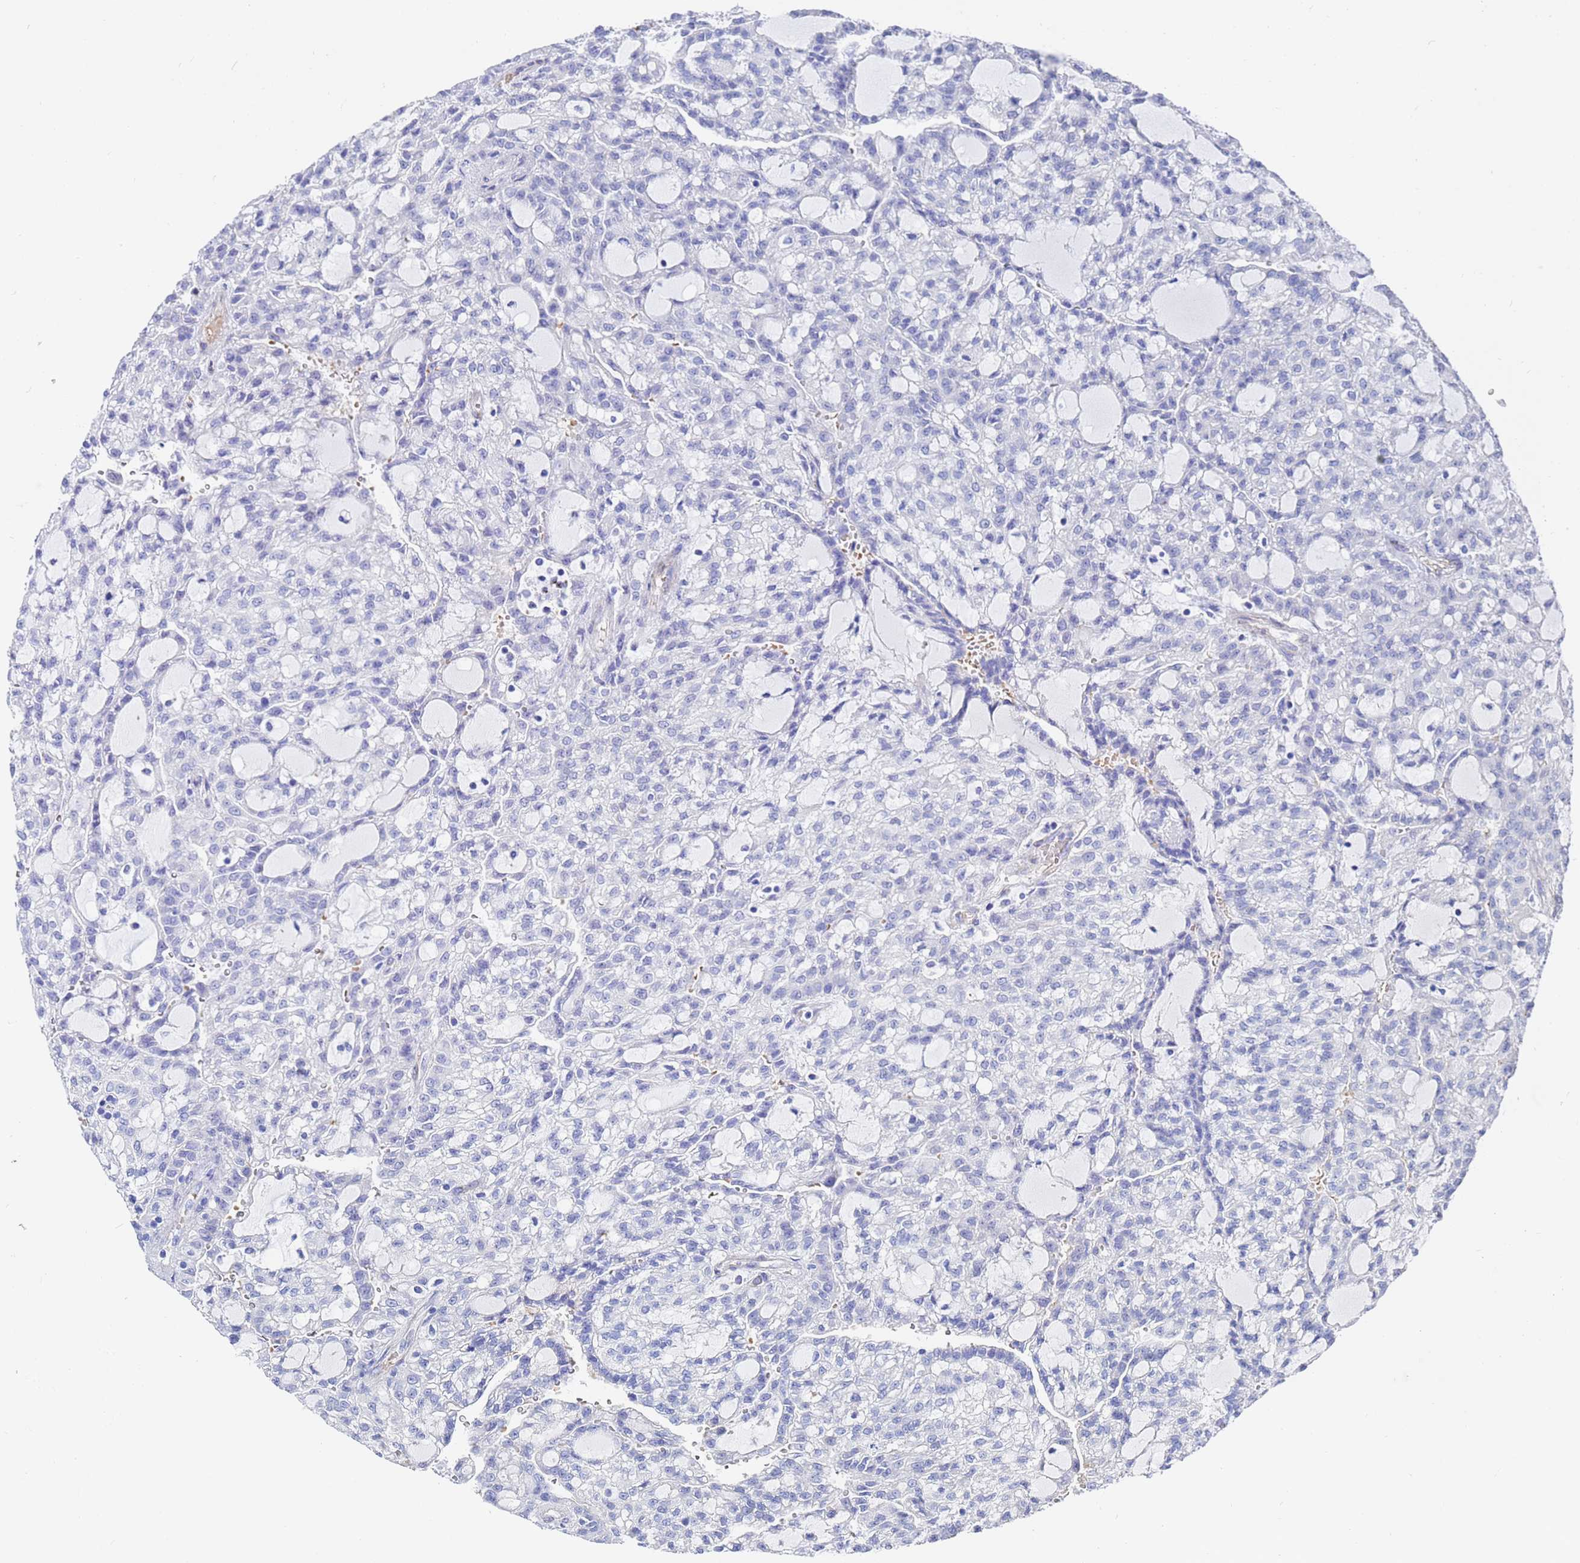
{"staining": {"intensity": "negative", "quantity": "none", "location": "none"}, "tissue": "renal cancer", "cell_type": "Tumor cells", "image_type": "cancer", "snomed": [{"axis": "morphology", "description": "Adenocarcinoma, NOS"}, {"axis": "topography", "description": "Kidney"}], "caption": "This is an IHC photomicrograph of human adenocarcinoma (renal). There is no positivity in tumor cells.", "gene": "ZNF26", "patient": {"sex": "male", "age": 63}}